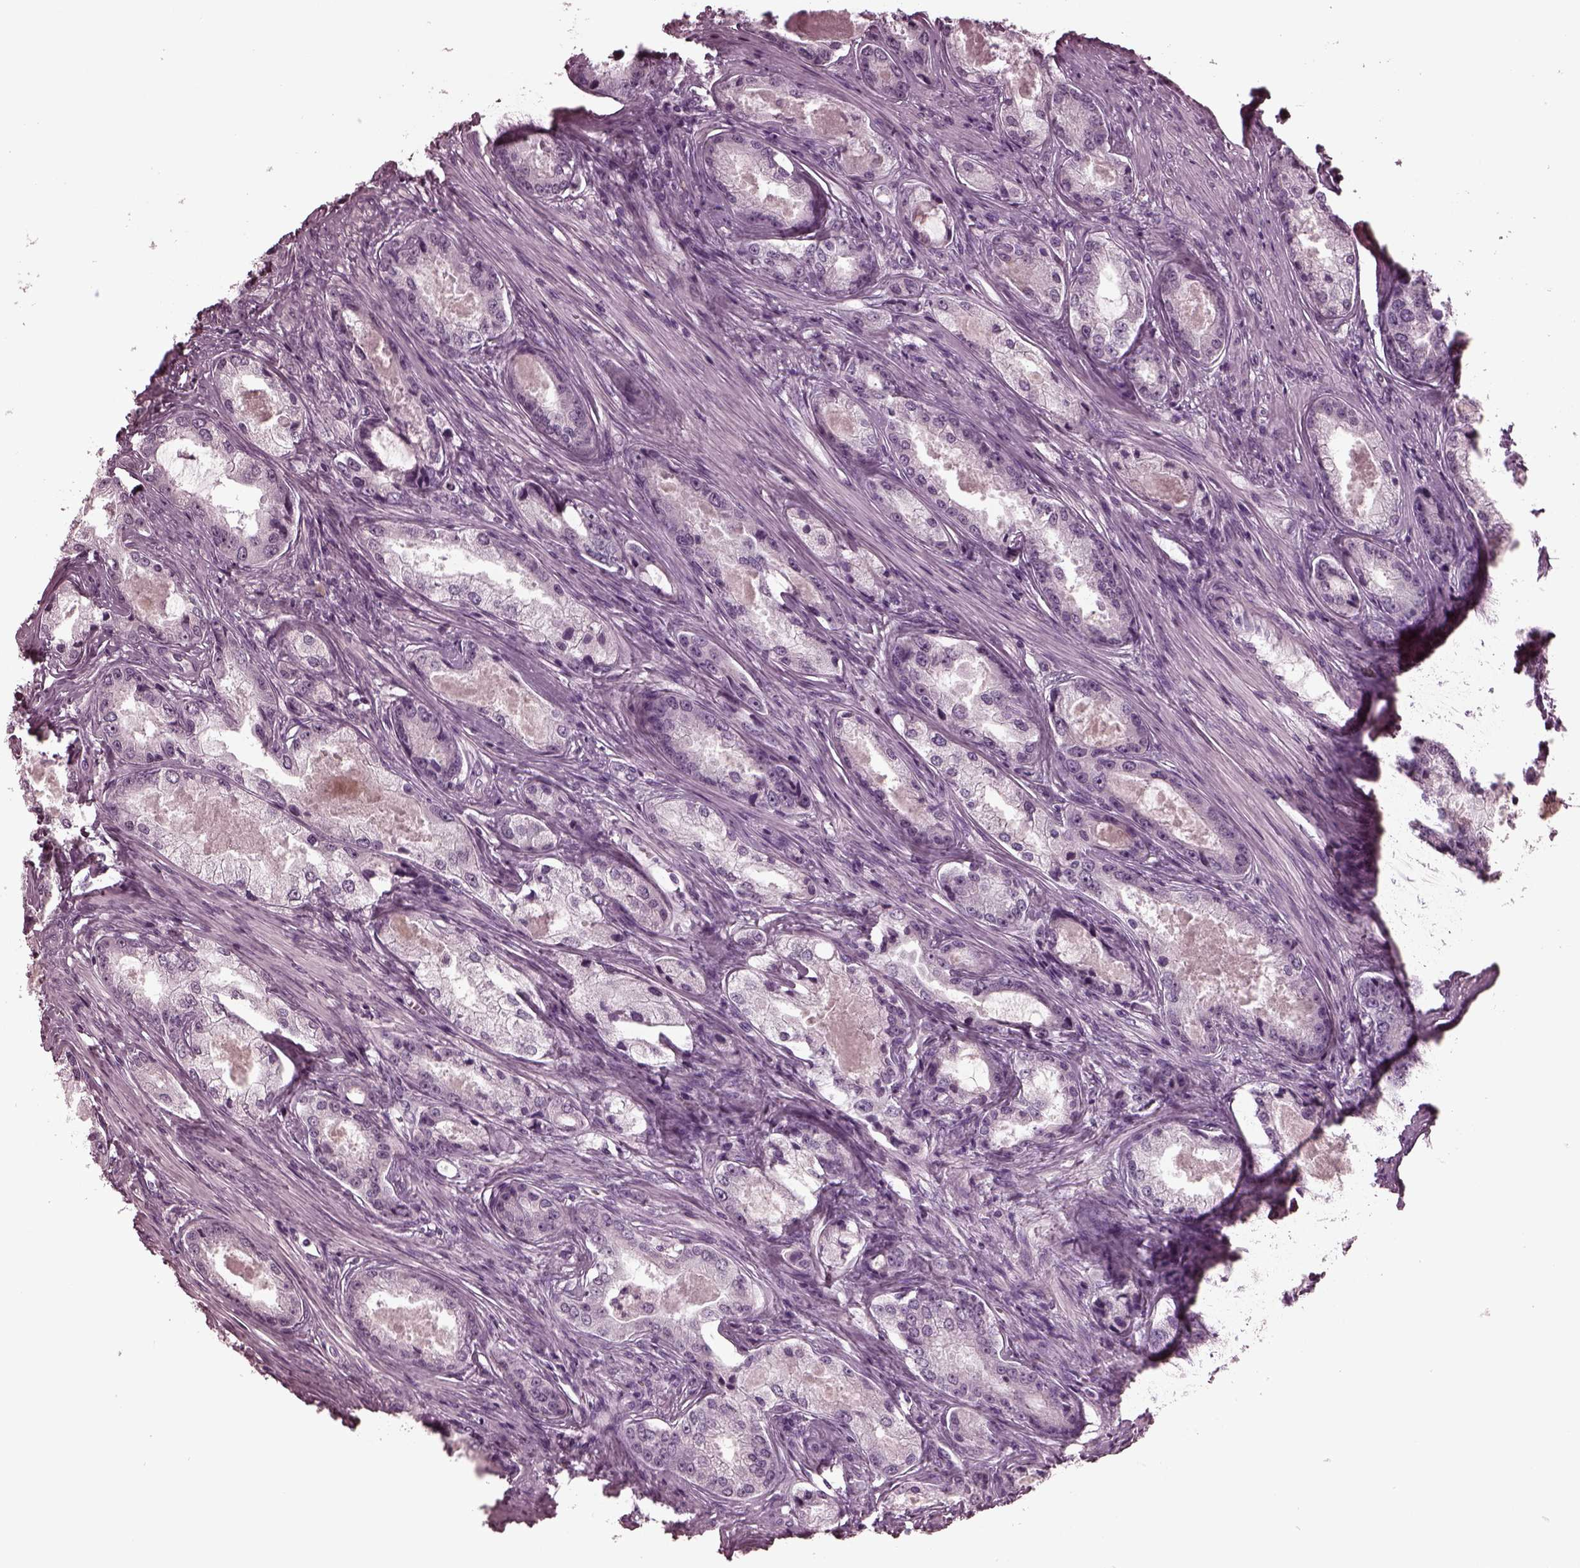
{"staining": {"intensity": "negative", "quantity": "none", "location": "none"}, "tissue": "prostate cancer", "cell_type": "Tumor cells", "image_type": "cancer", "snomed": [{"axis": "morphology", "description": "Adenocarcinoma, Low grade"}, {"axis": "topography", "description": "Prostate"}], "caption": "IHC micrograph of human prostate adenocarcinoma (low-grade) stained for a protein (brown), which shows no positivity in tumor cells.", "gene": "MIB2", "patient": {"sex": "male", "age": 68}}